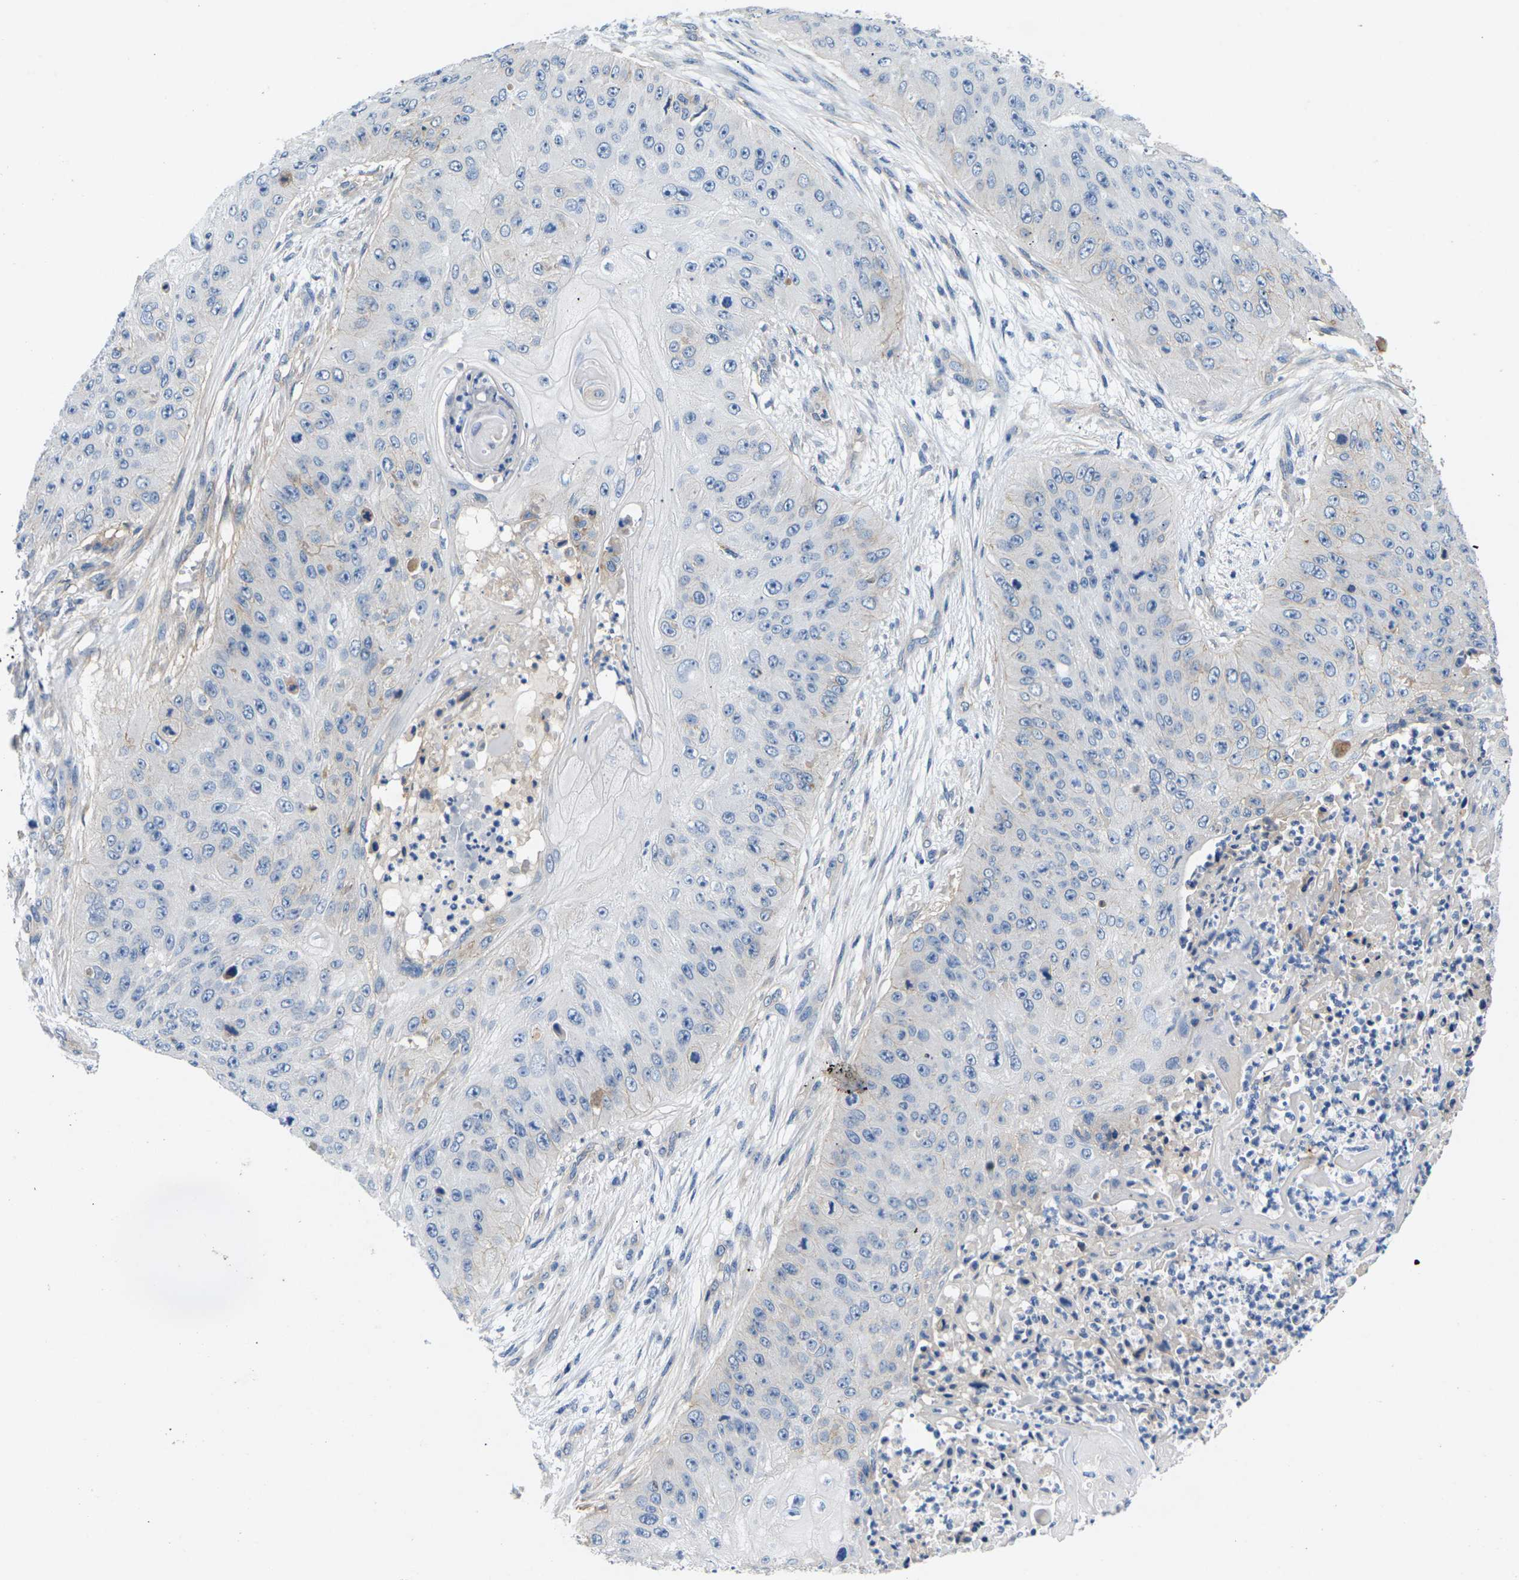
{"staining": {"intensity": "weak", "quantity": "<25%", "location": "cytoplasmic/membranous"}, "tissue": "skin cancer", "cell_type": "Tumor cells", "image_type": "cancer", "snomed": [{"axis": "morphology", "description": "Squamous cell carcinoma, NOS"}, {"axis": "topography", "description": "Skin"}], "caption": "A high-resolution micrograph shows IHC staining of skin cancer, which shows no significant expression in tumor cells.", "gene": "ITGA5", "patient": {"sex": "female", "age": 80}}